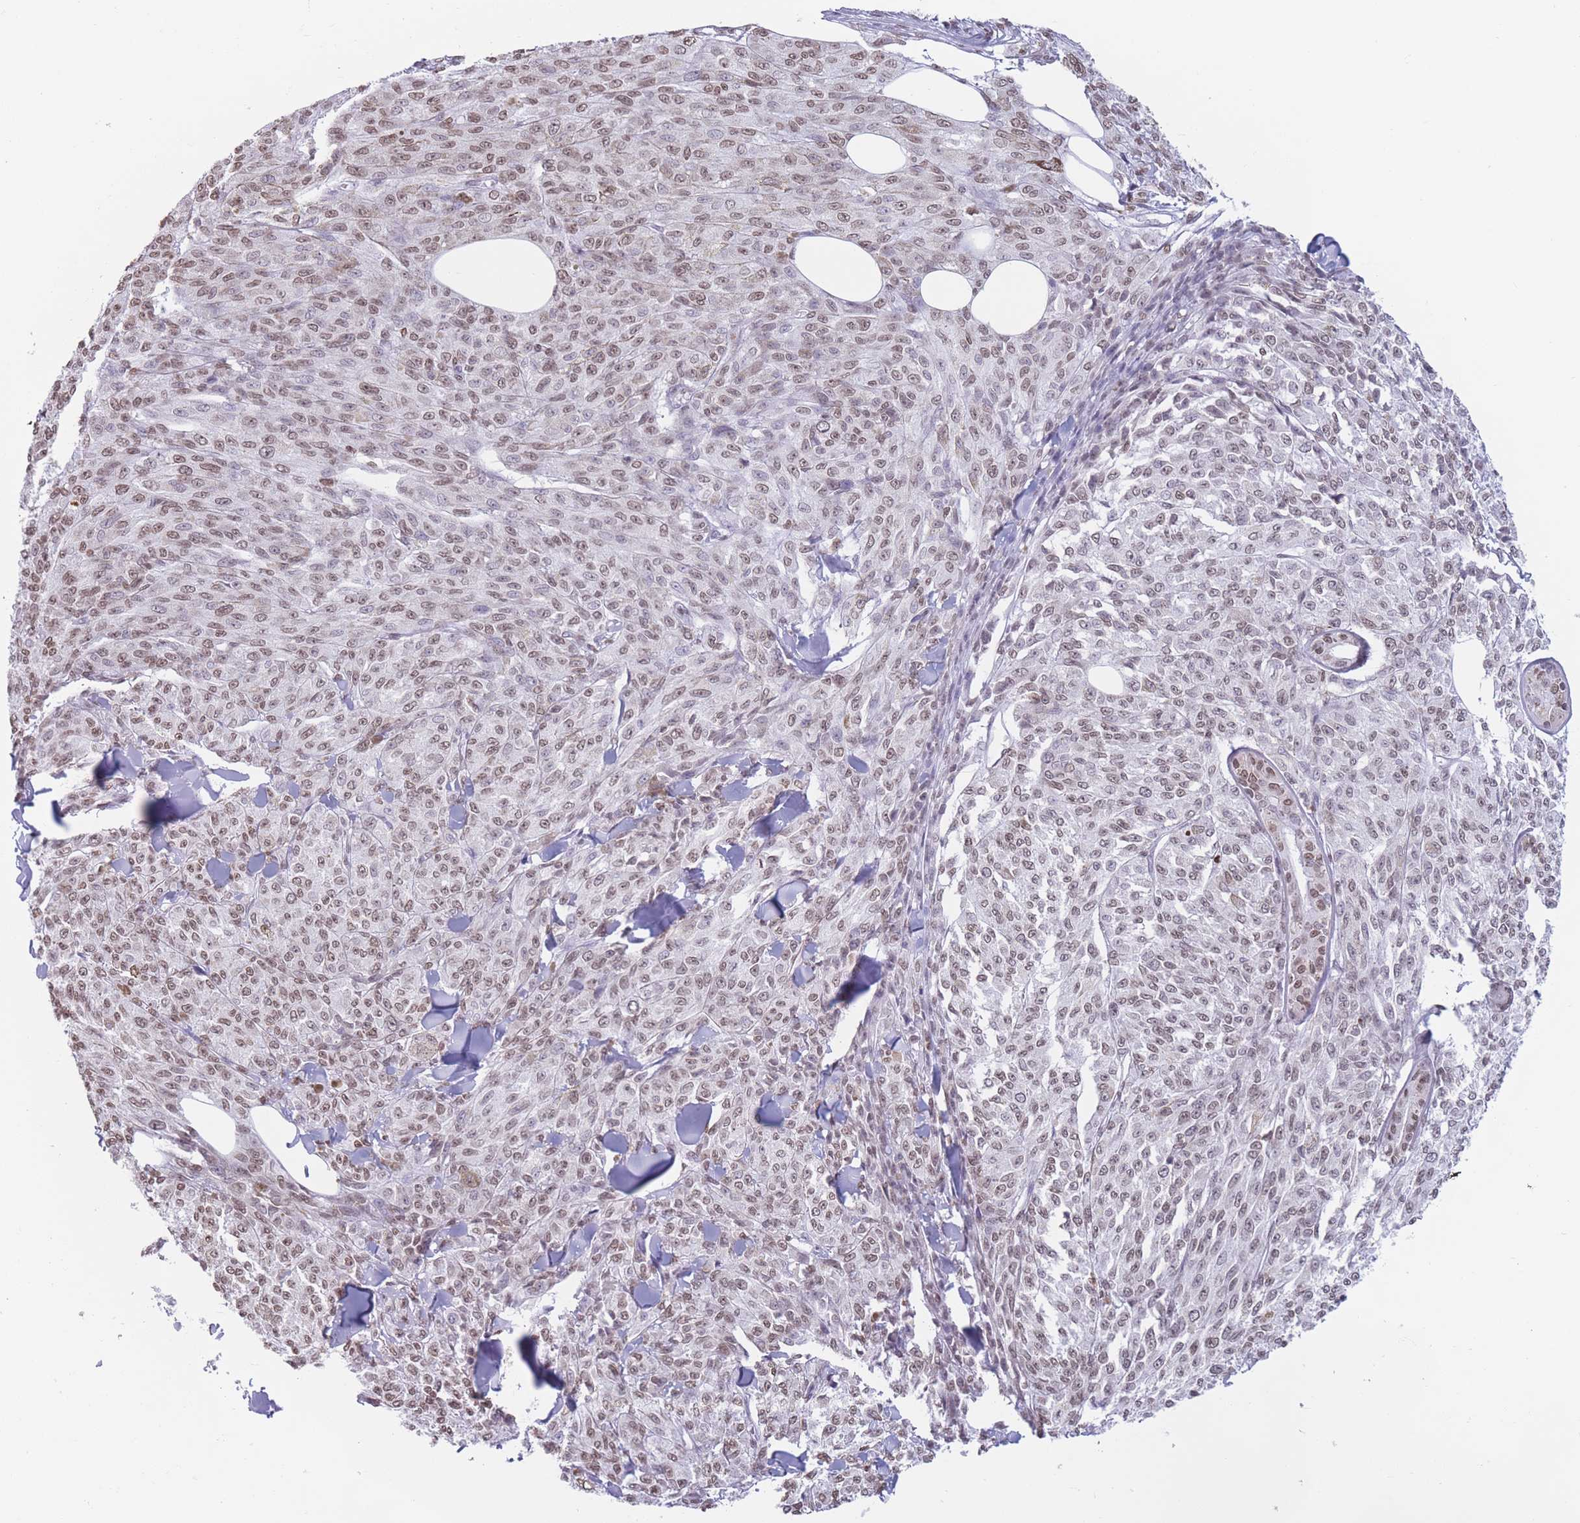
{"staining": {"intensity": "moderate", "quantity": "25%-75%", "location": "nuclear"}, "tissue": "melanoma", "cell_type": "Tumor cells", "image_type": "cancer", "snomed": [{"axis": "morphology", "description": "Malignant melanoma, NOS"}, {"axis": "topography", "description": "Skin"}], "caption": "Human melanoma stained for a protein (brown) displays moderate nuclear positive expression in about 25%-75% of tumor cells.", "gene": "RYK", "patient": {"sex": "female", "age": 52}}